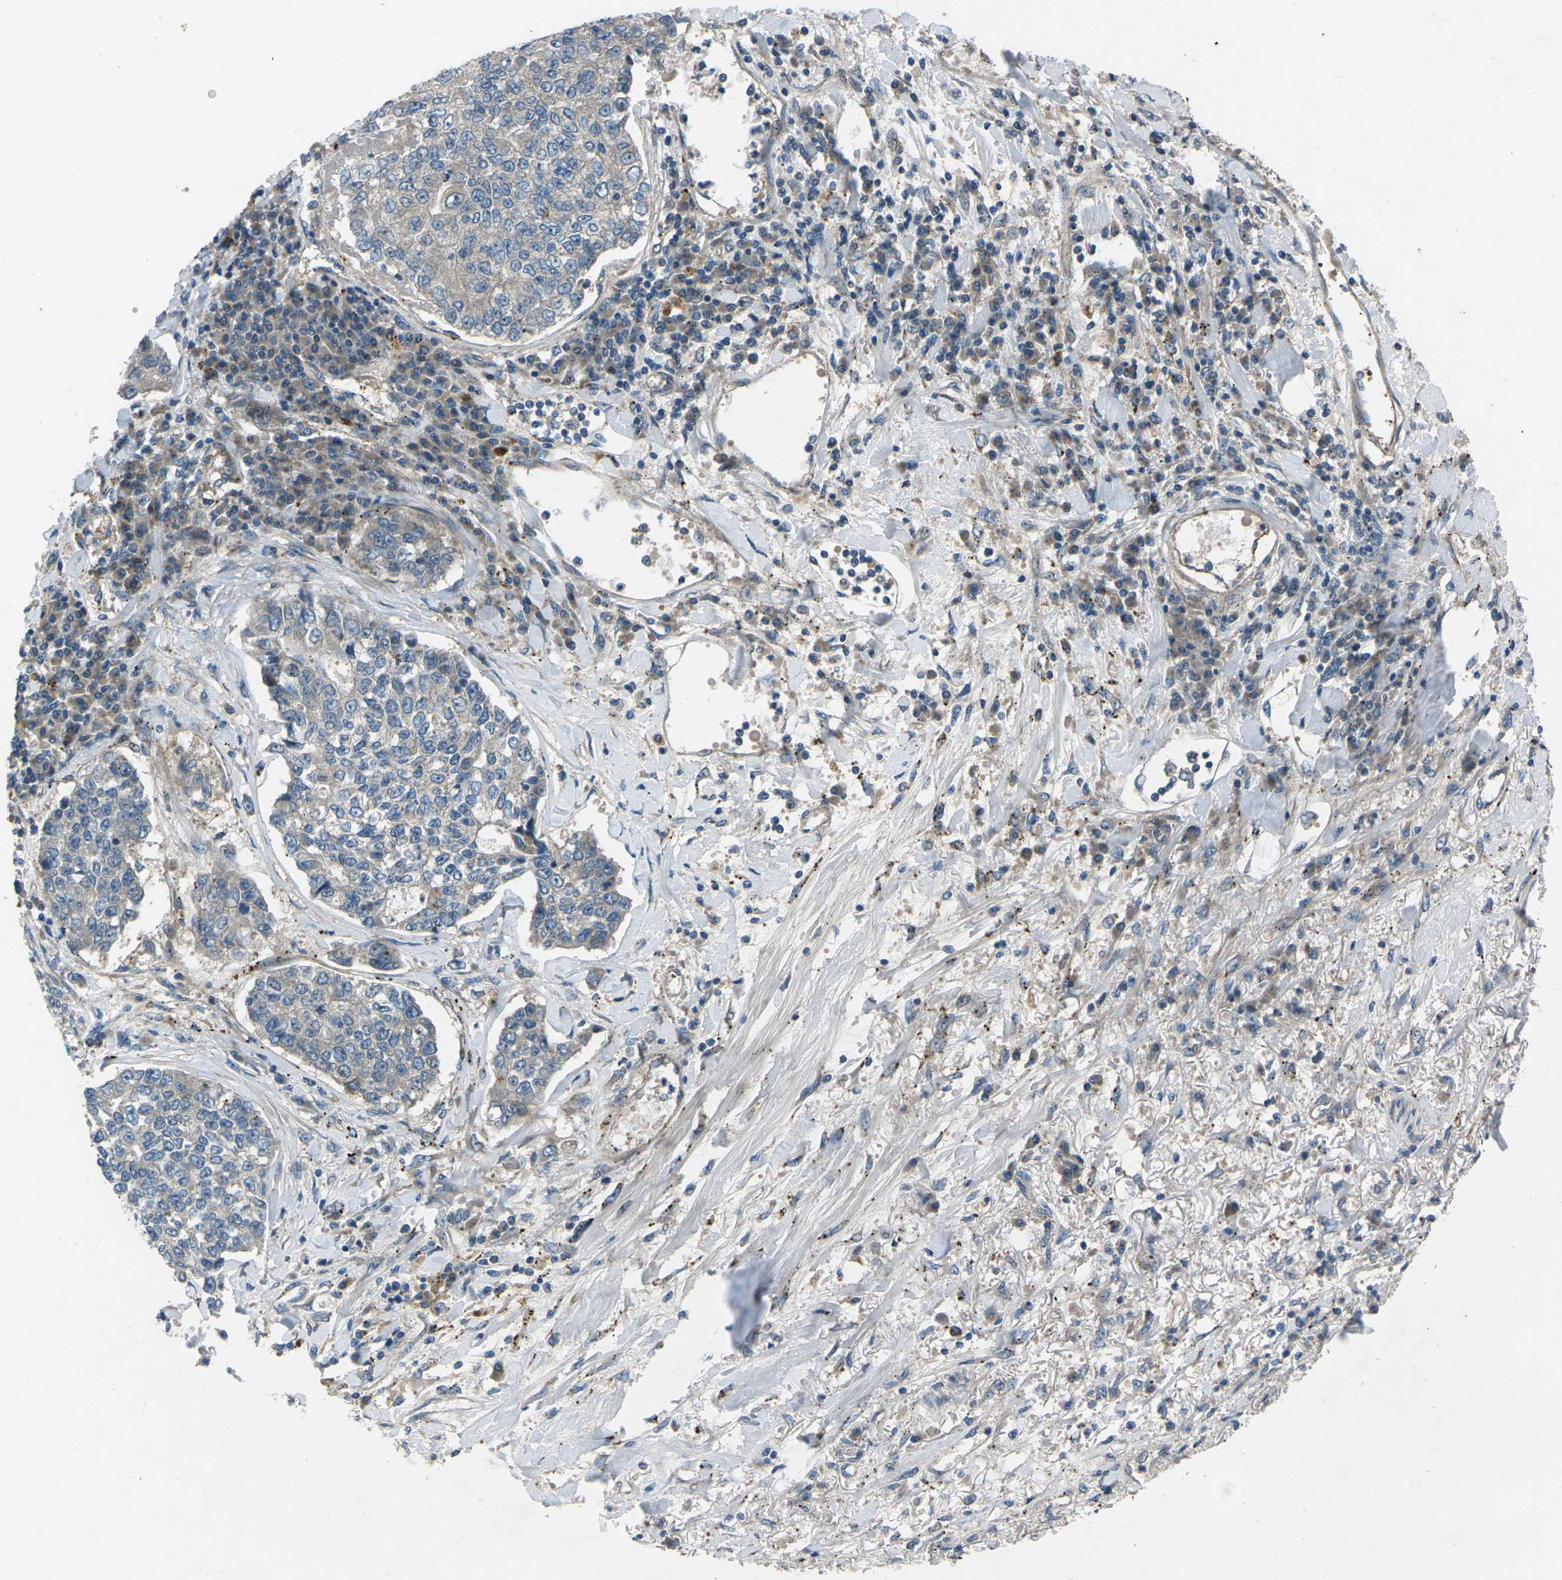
{"staining": {"intensity": "weak", "quantity": "<25%", "location": "cytoplasmic/membranous"}, "tissue": "lung cancer", "cell_type": "Tumor cells", "image_type": "cancer", "snomed": [{"axis": "morphology", "description": "Adenocarcinoma, NOS"}, {"axis": "topography", "description": "Lung"}], "caption": "Protein analysis of lung adenocarcinoma reveals no significant positivity in tumor cells.", "gene": "EDNRA", "patient": {"sex": "male", "age": 49}}